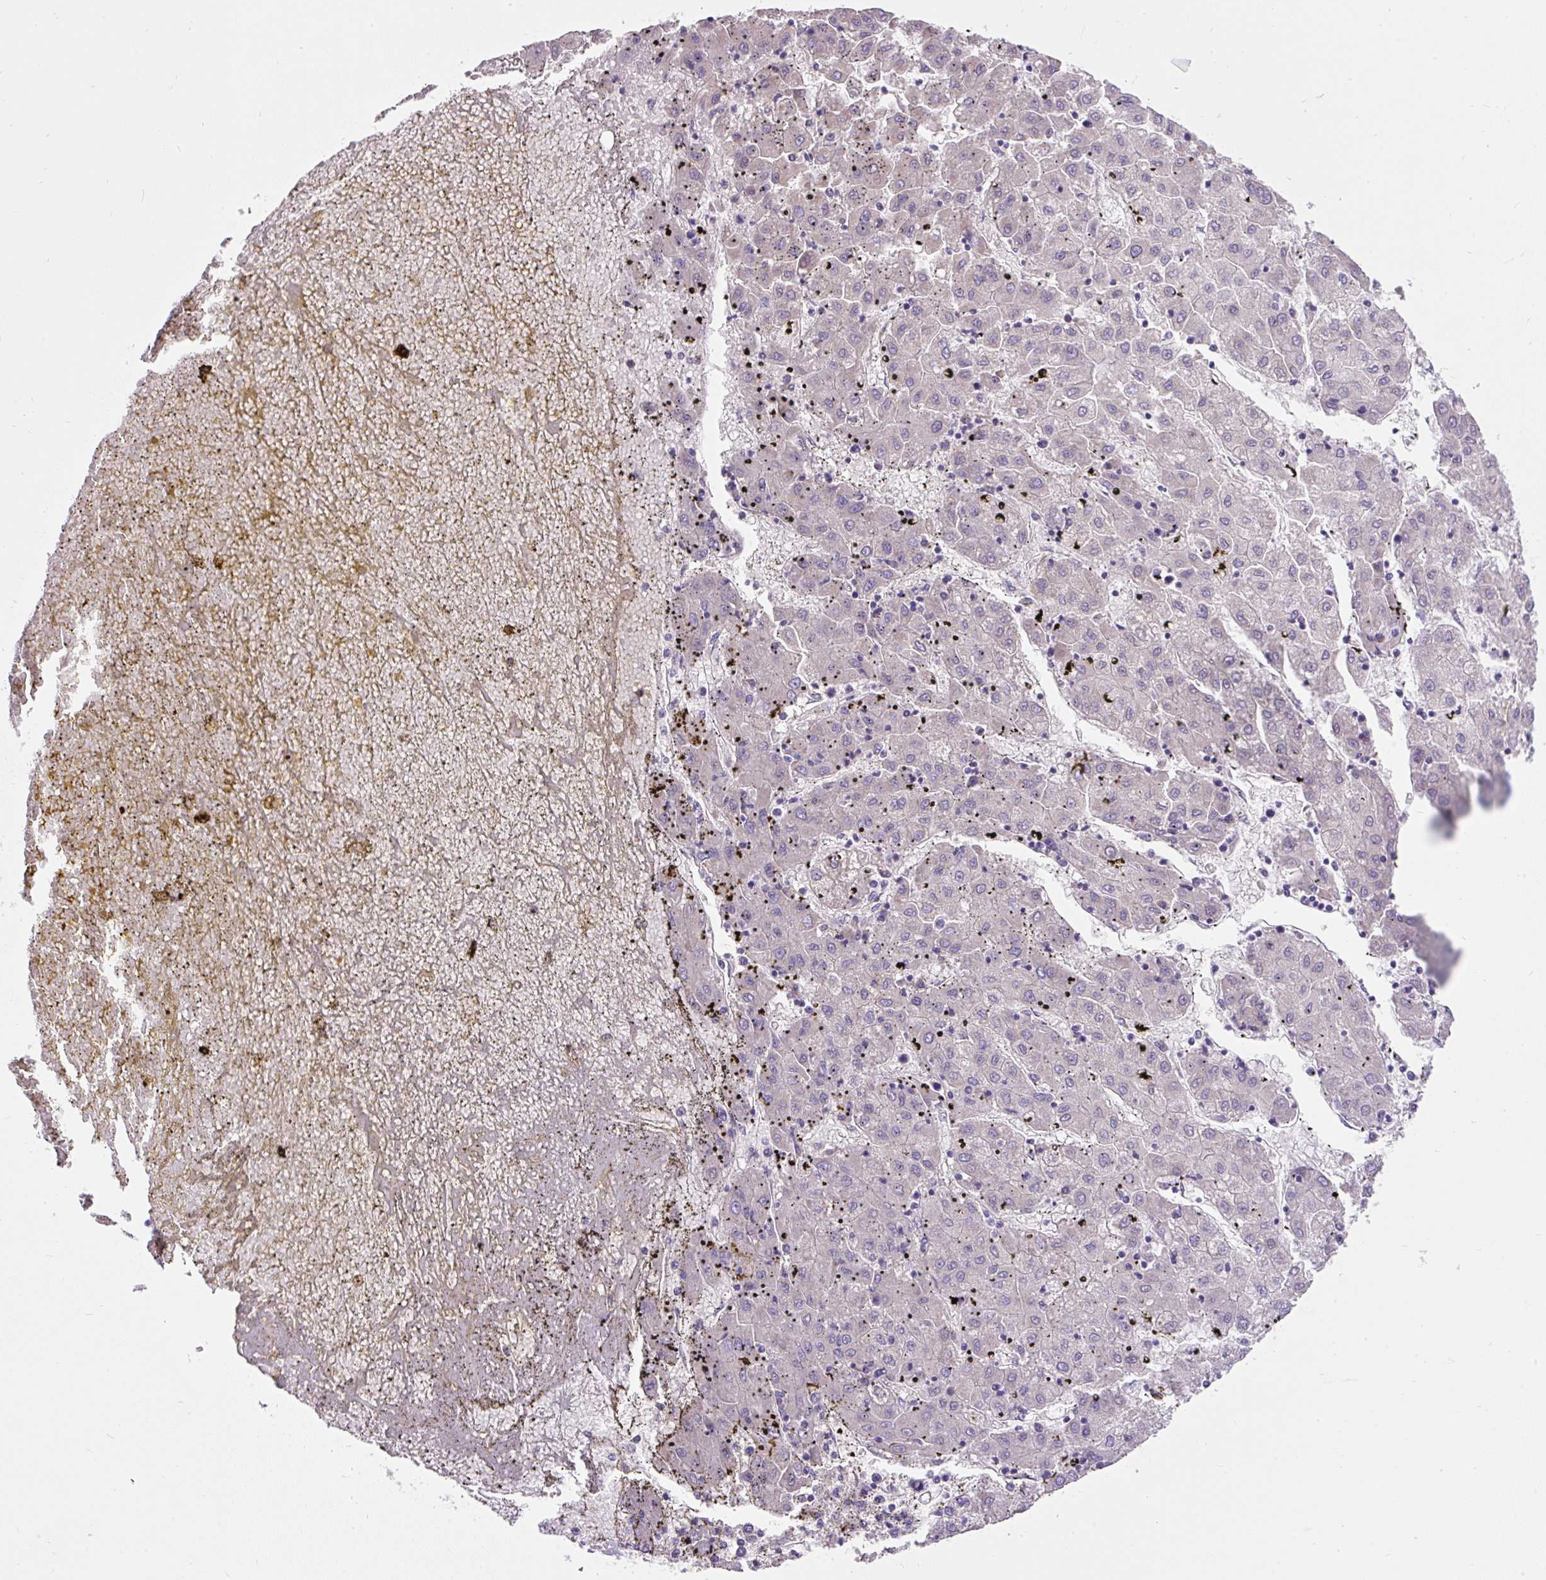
{"staining": {"intensity": "negative", "quantity": "none", "location": "none"}, "tissue": "liver cancer", "cell_type": "Tumor cells", "image_type": "cancer", "snomed": [{"axis": "morphology", "description": "Carcinoma, Hepatocellular, NOS"}, {"axis": "topography", "description": "Liver"}], "caption": "The histopathology image shows no staining of tumor cells in liver hepatocellular carcinoma.", "gene": "SUSD5", "patient": {"sex": "male", "age": 72}}